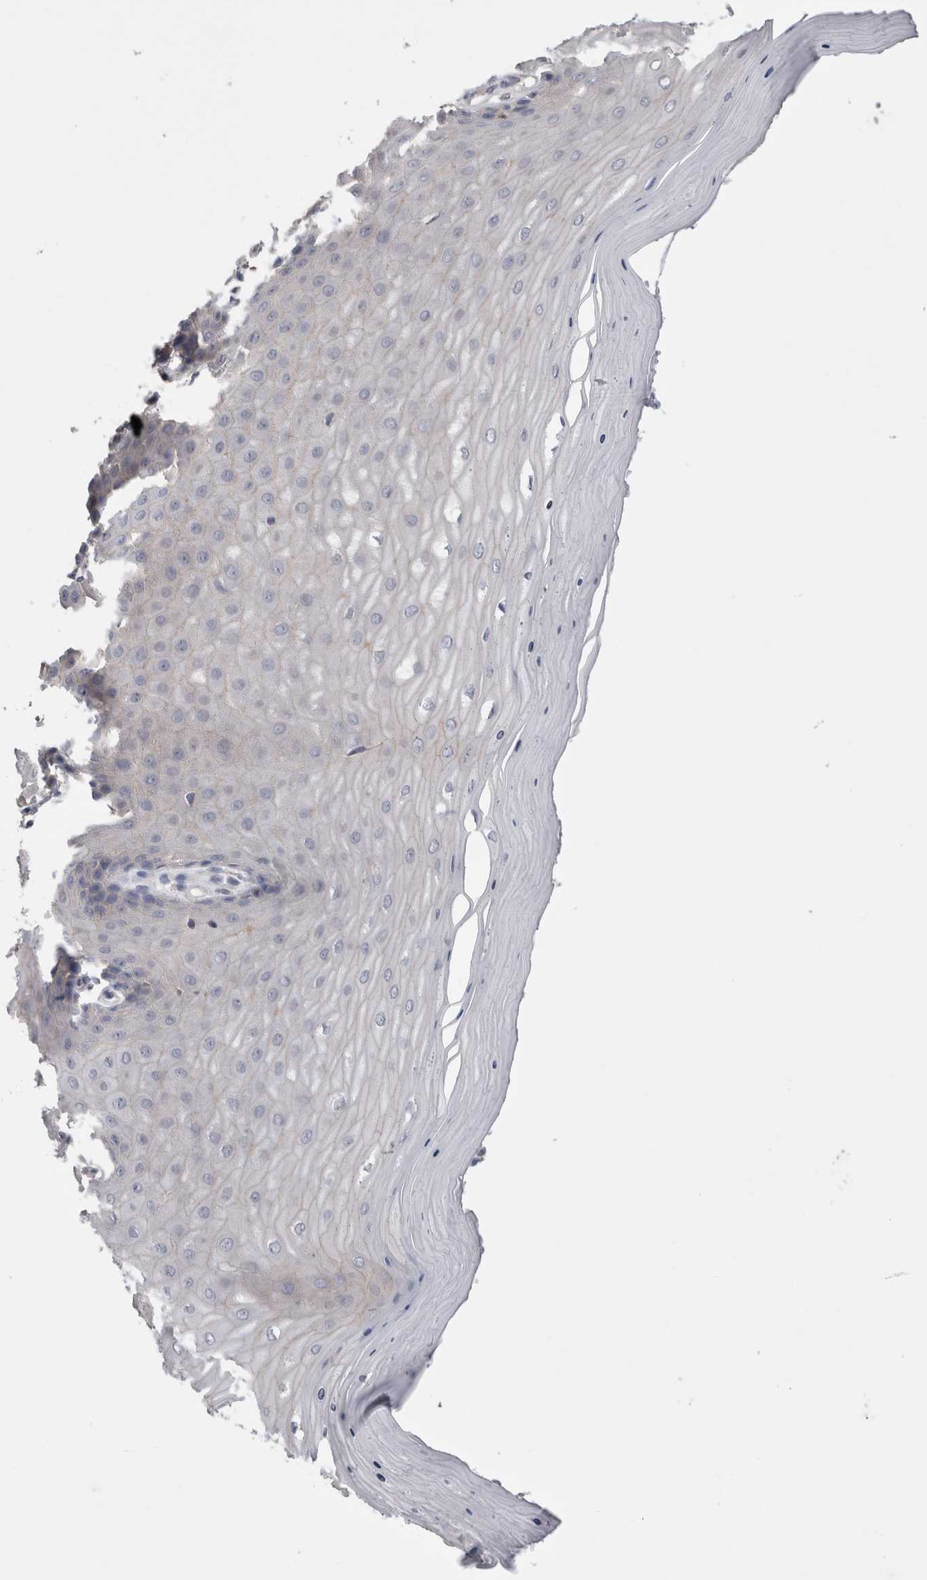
{"staining": {"intensity": "negative", "quantity": "none", "location": "none"}, "tissue": "cervix", "cell_type": "Glandular cells", "image_type": "normal", "snomed": [{"axis": "morphology", "description": "Normal tissue, NOS"}, {"axis": "topography", "description": "Cervix"}], "caption": "This image is of unremarkable cervix stained with IHC to label a protein in brown with the nuclei are counter-stained blue. There is no positivity in glandular cells.", "gene": "OTOR", "patient": {"sex": "female", "age": 55}}